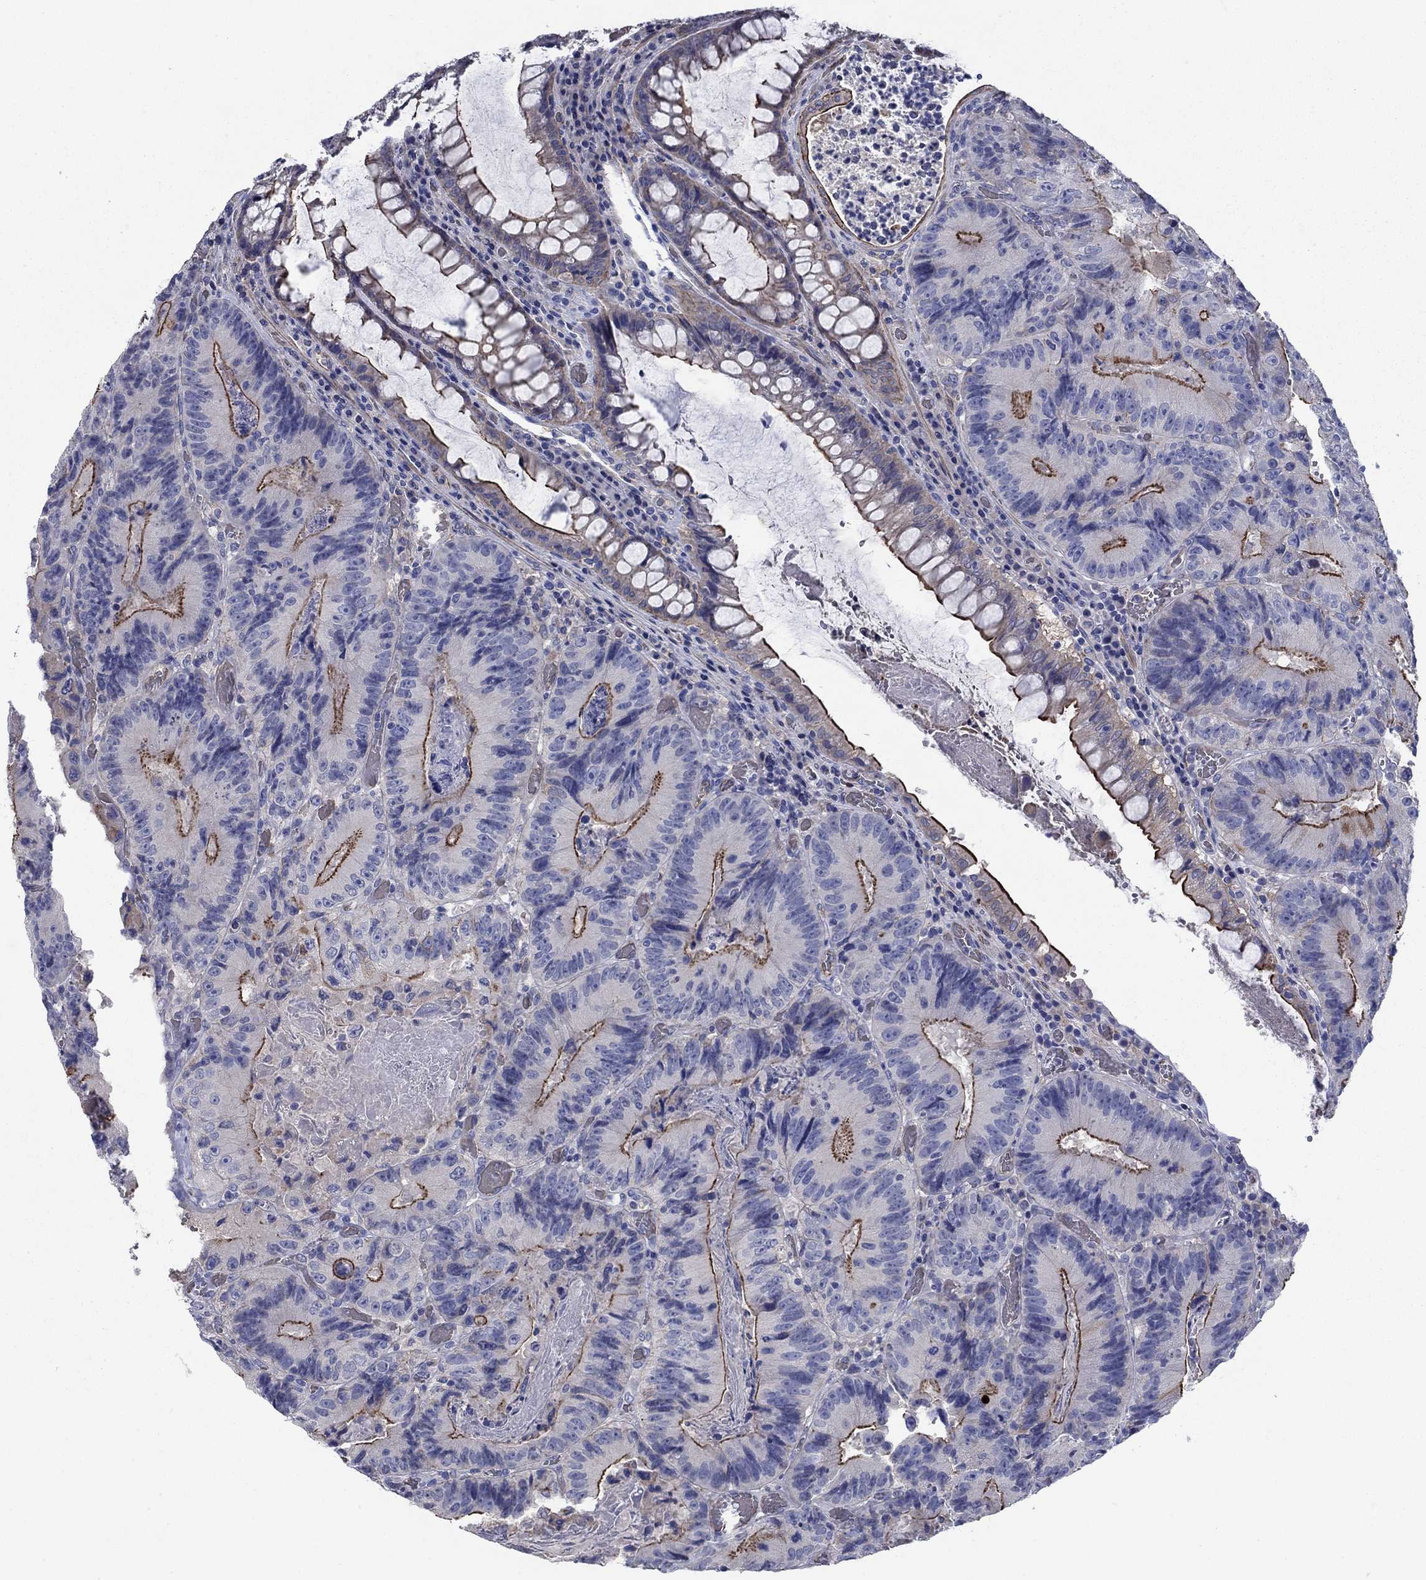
{"staining": {"intensity": "strong", "quantity": ">75%", "location": "cytoplasmic/membranous"}, "tissue": "colorectal cancer", "cell_type": "Tumor cells", "image_type": "cancer", "snomed": [{"axis": "morphology", "description": "Adenocarcinoma, NOS"}, {"axis": "topography", "description": "Colon"}], "caption": "A brown stain labels strong cytoplasmic/membranous positivity of a protein in colorectal cancer tumor cells. (Brightfield microscopy of DAB IHC at high magnification).", "gene": "FLNC", "patient": {"sex": "female", "age": 86}}